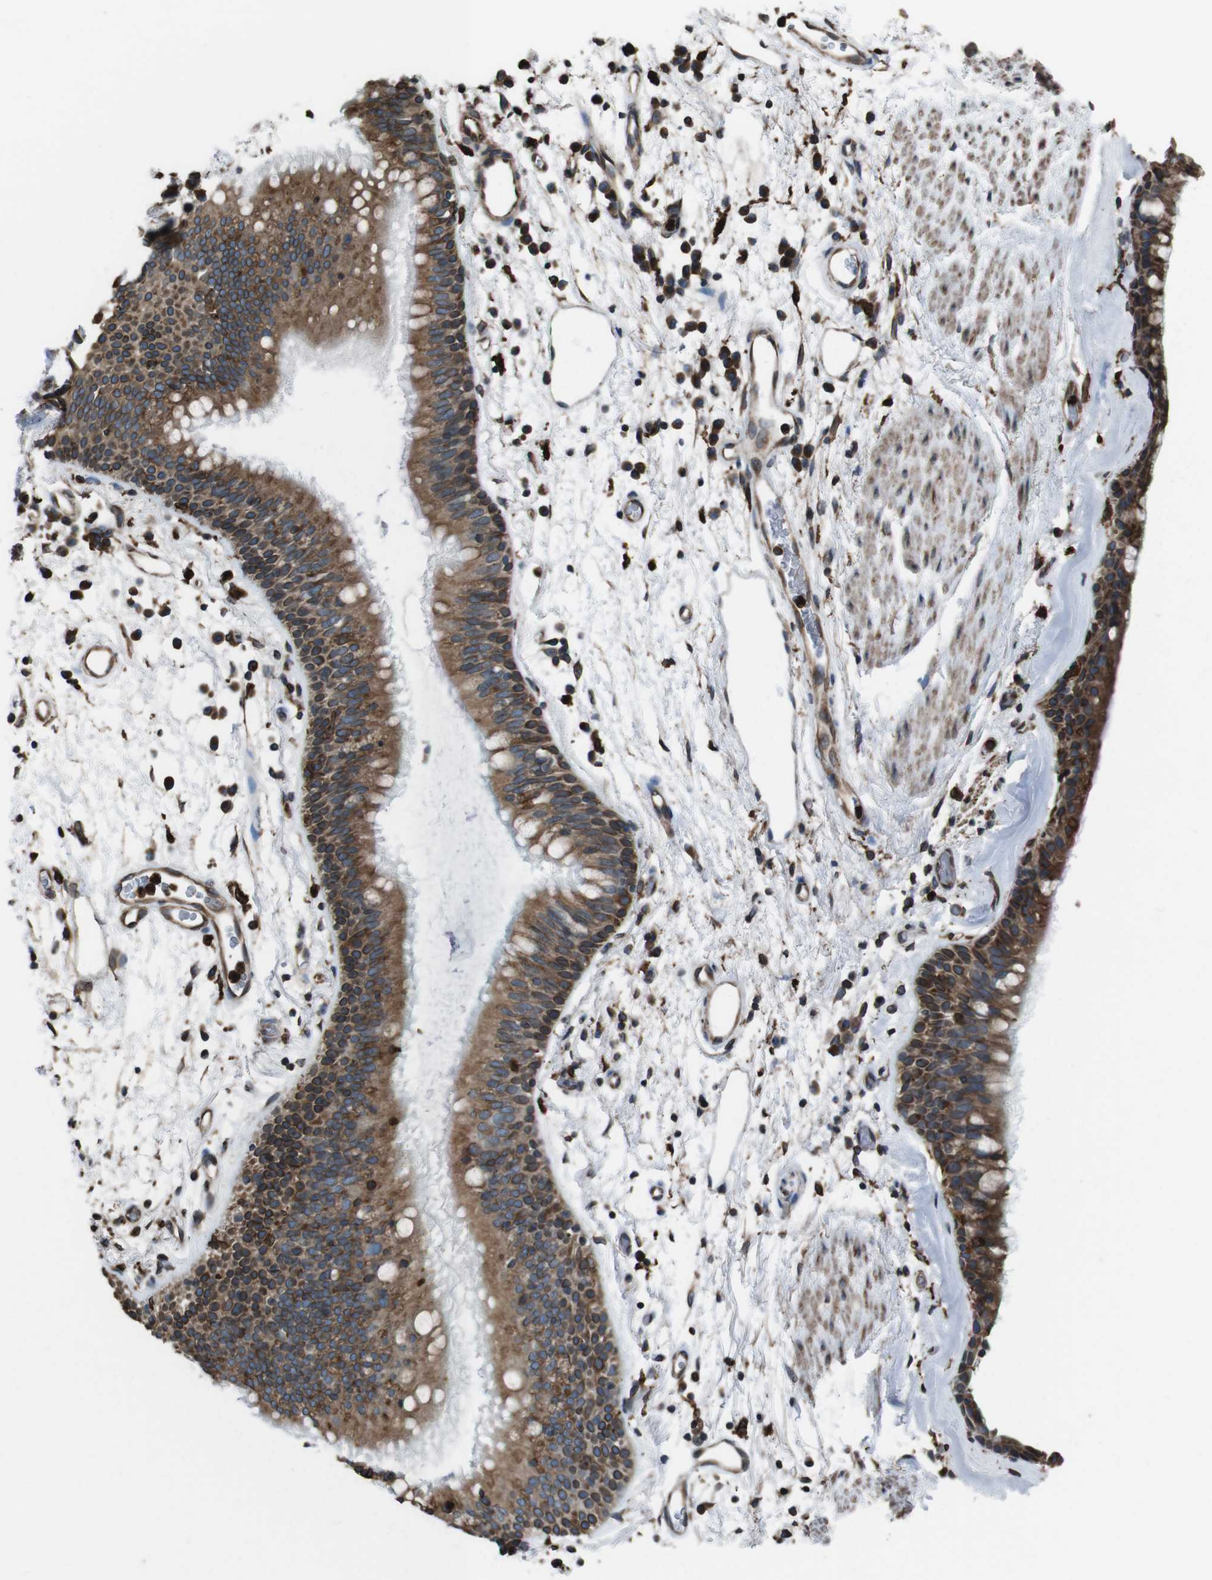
{"staining": {"intensity": "moderate", "quantity": ">75%", "location": "cytoplasmic/membranous,nuclear"}, "tissue": "bronchus", "cell_type": "Respiratory epithelial cells", "image_type": "normal", "snomed": [{"axis": "morphology", "description": "Normal tissue, NOS"}, {"axis": "morphology", "description": "Adenocarcinoma, NOS"}, {"axis": "topography", "description": "Bronchus"}, {"axis": "topography", "description": "Lung"}], "caption": "IHC staining of unremarkable bronchus, which reveals medium levels of moderate cytoplasmic/membranous,nuclear expression in about >75% of respiratory epithelial cells indicating moderate cytoplasmic/membranous,nuclear protein positivity. The staining was performed using DAB (brown) for protein detection and nuclei were counterstained in hematoxylin (blue).", "gene": "APMAP", "patient": {"sex": "female", "age": 54}}